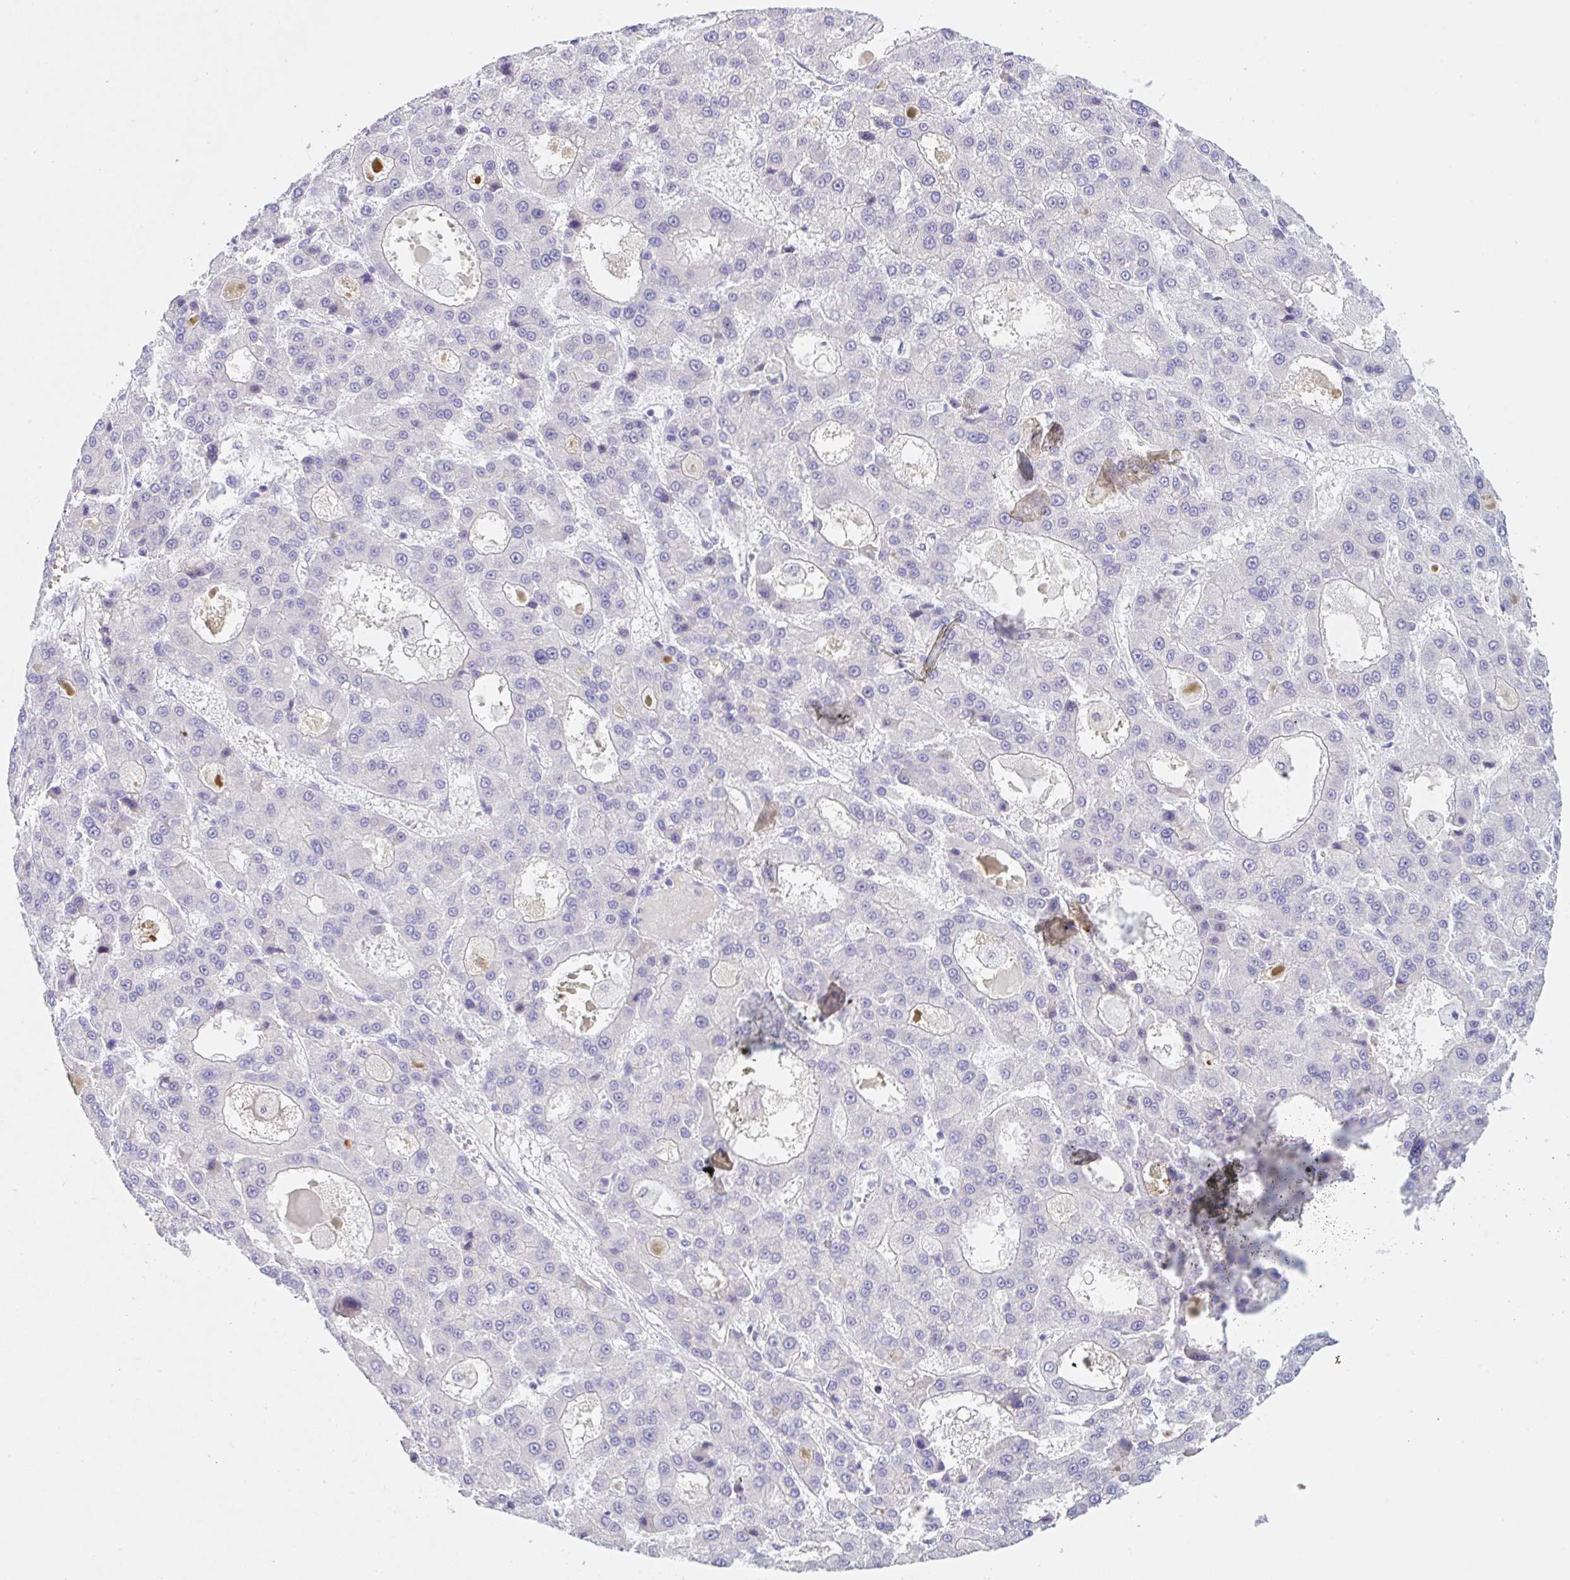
{"staining": {"intensity": "negative", "quantity": "none", "location": "none"}, "tissue": "liver cancer", "cell_type": "Tumor cells", "image_type": "cancer", "snomed": [{"axis": "morphology", "description": "Carcinoma, Hepatocellular, NOS"}, {"axis": "topography", "description": "Liver"}], "caption": "Immunohistochemical staining of liver hepatocellular carcinoma demonstrates no significant expression in tumor cells.", "gene": "KLK8", "patient": {"sex": "male", "age": 70}}